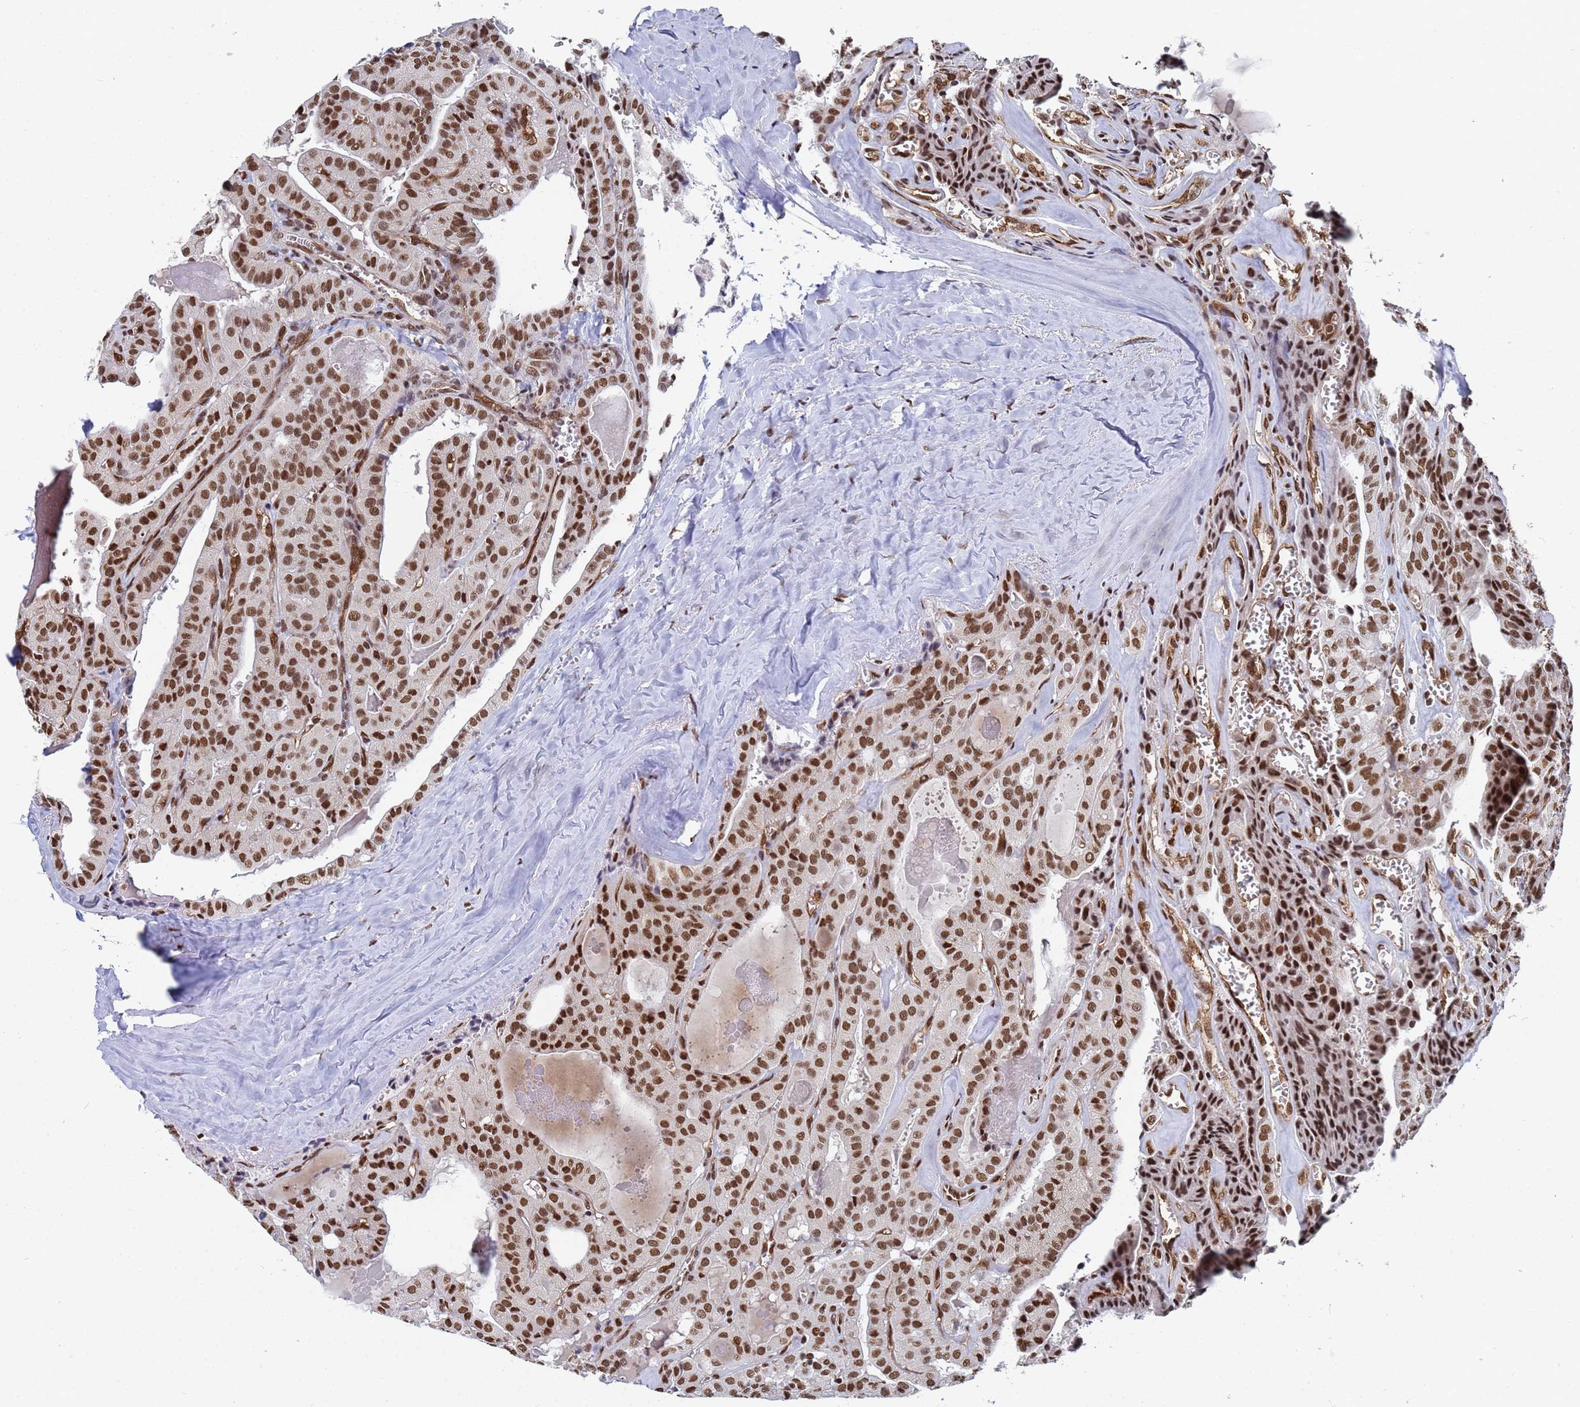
{"staining": {"intensity": "strong", "quantity": ">75%", "location": "nuclear"}, "tissue": "thyroid cancer", "cell_type": "Tumor cells", "image_type": "cancer", "snomed": [{"axis": "morphology", "description": "Papillary adenocarcinoma, NOS"}, {"axis": "topography", "description": "Thyroid gland"}], "caption": "Immunohistochemistry of human thyroid cancer exhibits high levels of strong nuclear positivity in about >75% of tumor cells. (Brightfield microscopy of DAB IHC at high magnification).", "gene": "RAVER2", "patient": {"sex": "male", "age": 52}}